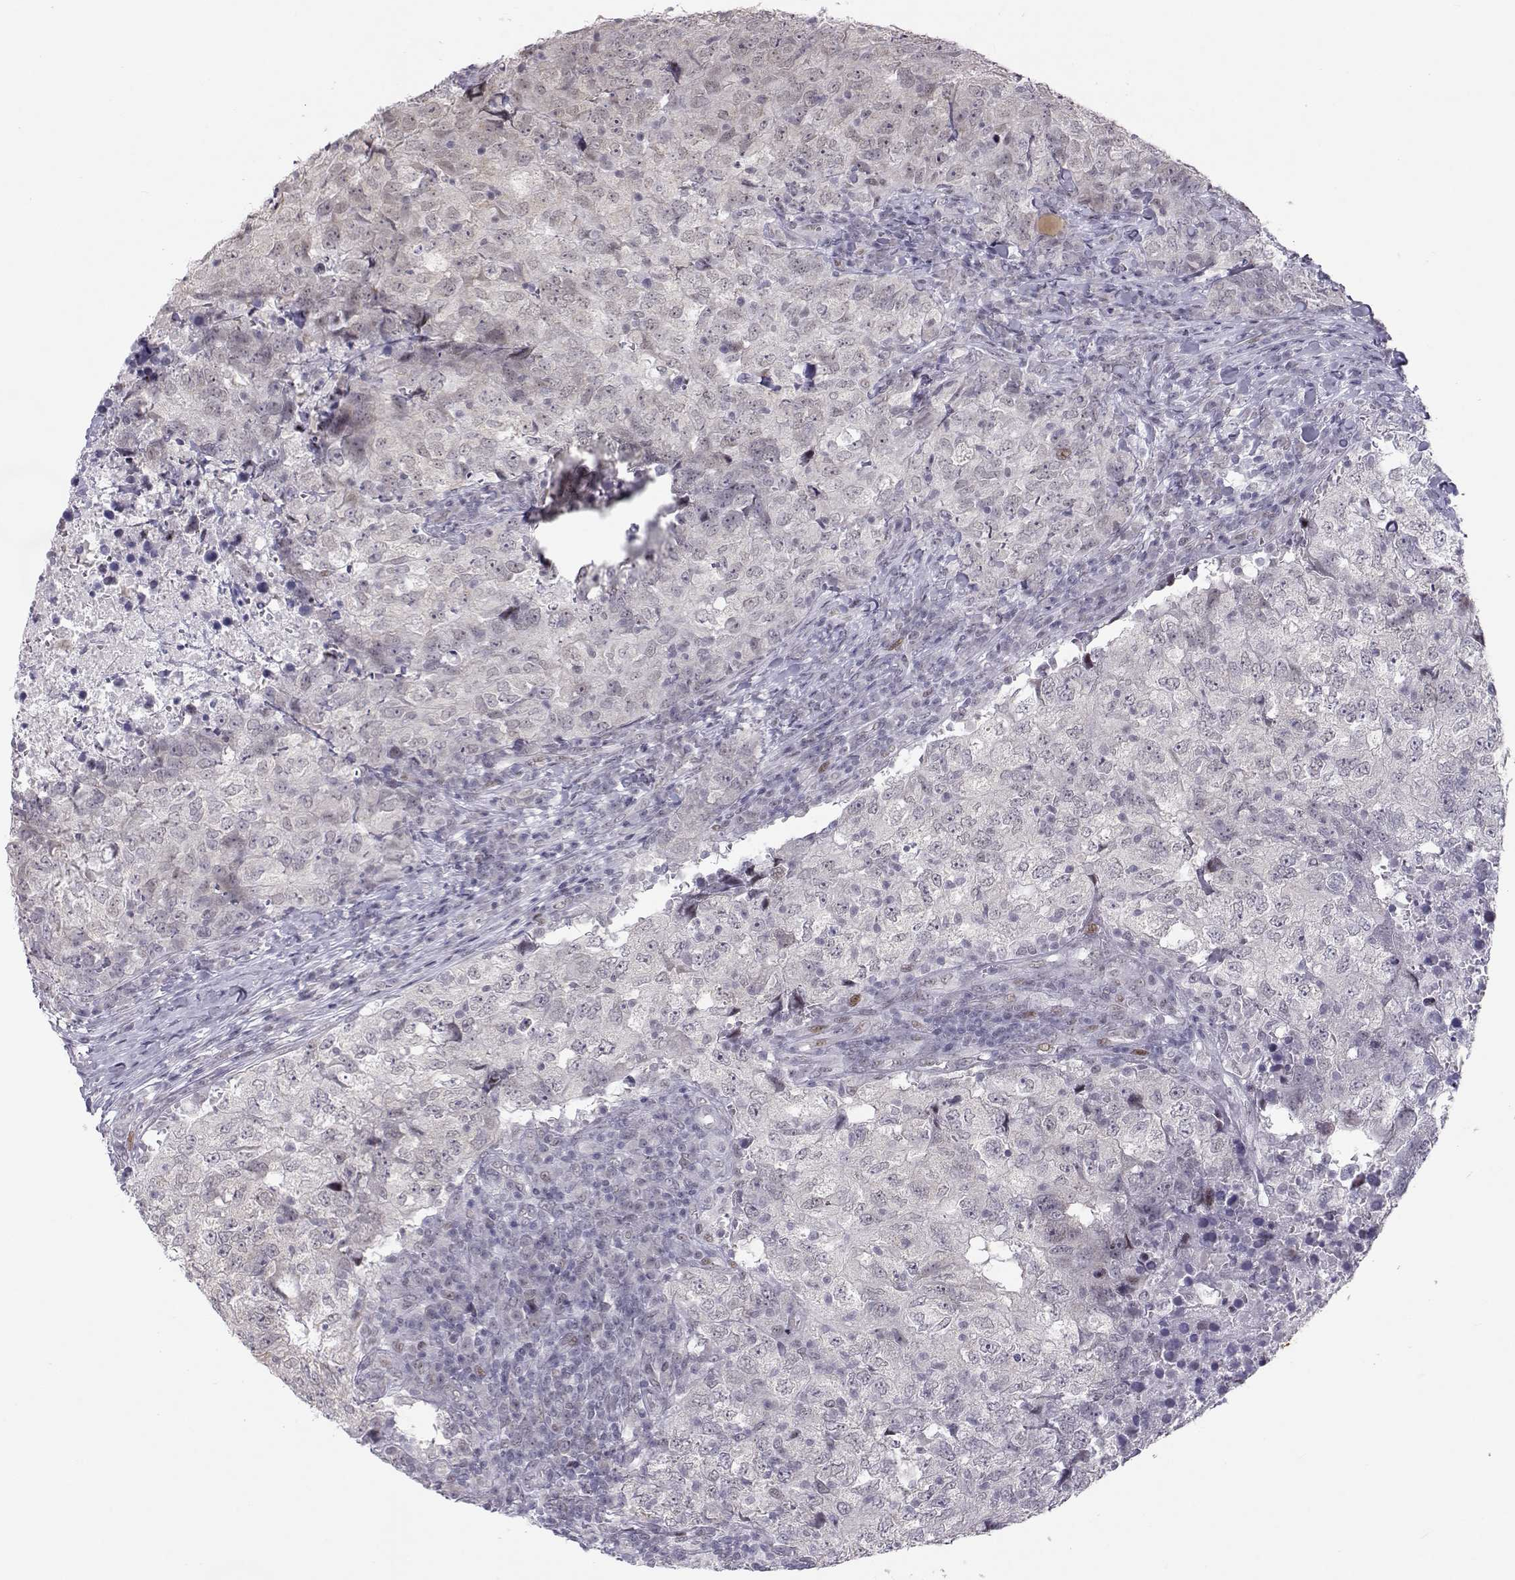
{"staining": {"intensity": "negative", "quantity": "none", "location": "none"}, "tissue": "breast cancer", "cell_type": "Tumor cells", "image_type": "cancer", "snomed": [{"axis": "morphology", "description": "Duct carcinoma"}, {"axis": "topography", "description": "Breast"}], "caption": "Histopathology image shows no protein positivity in tumor cells of breast cancer (intraductal carcinoma) tissue.", "gene": "SIX6", "patient": {"sex": "female", "age": 30}}